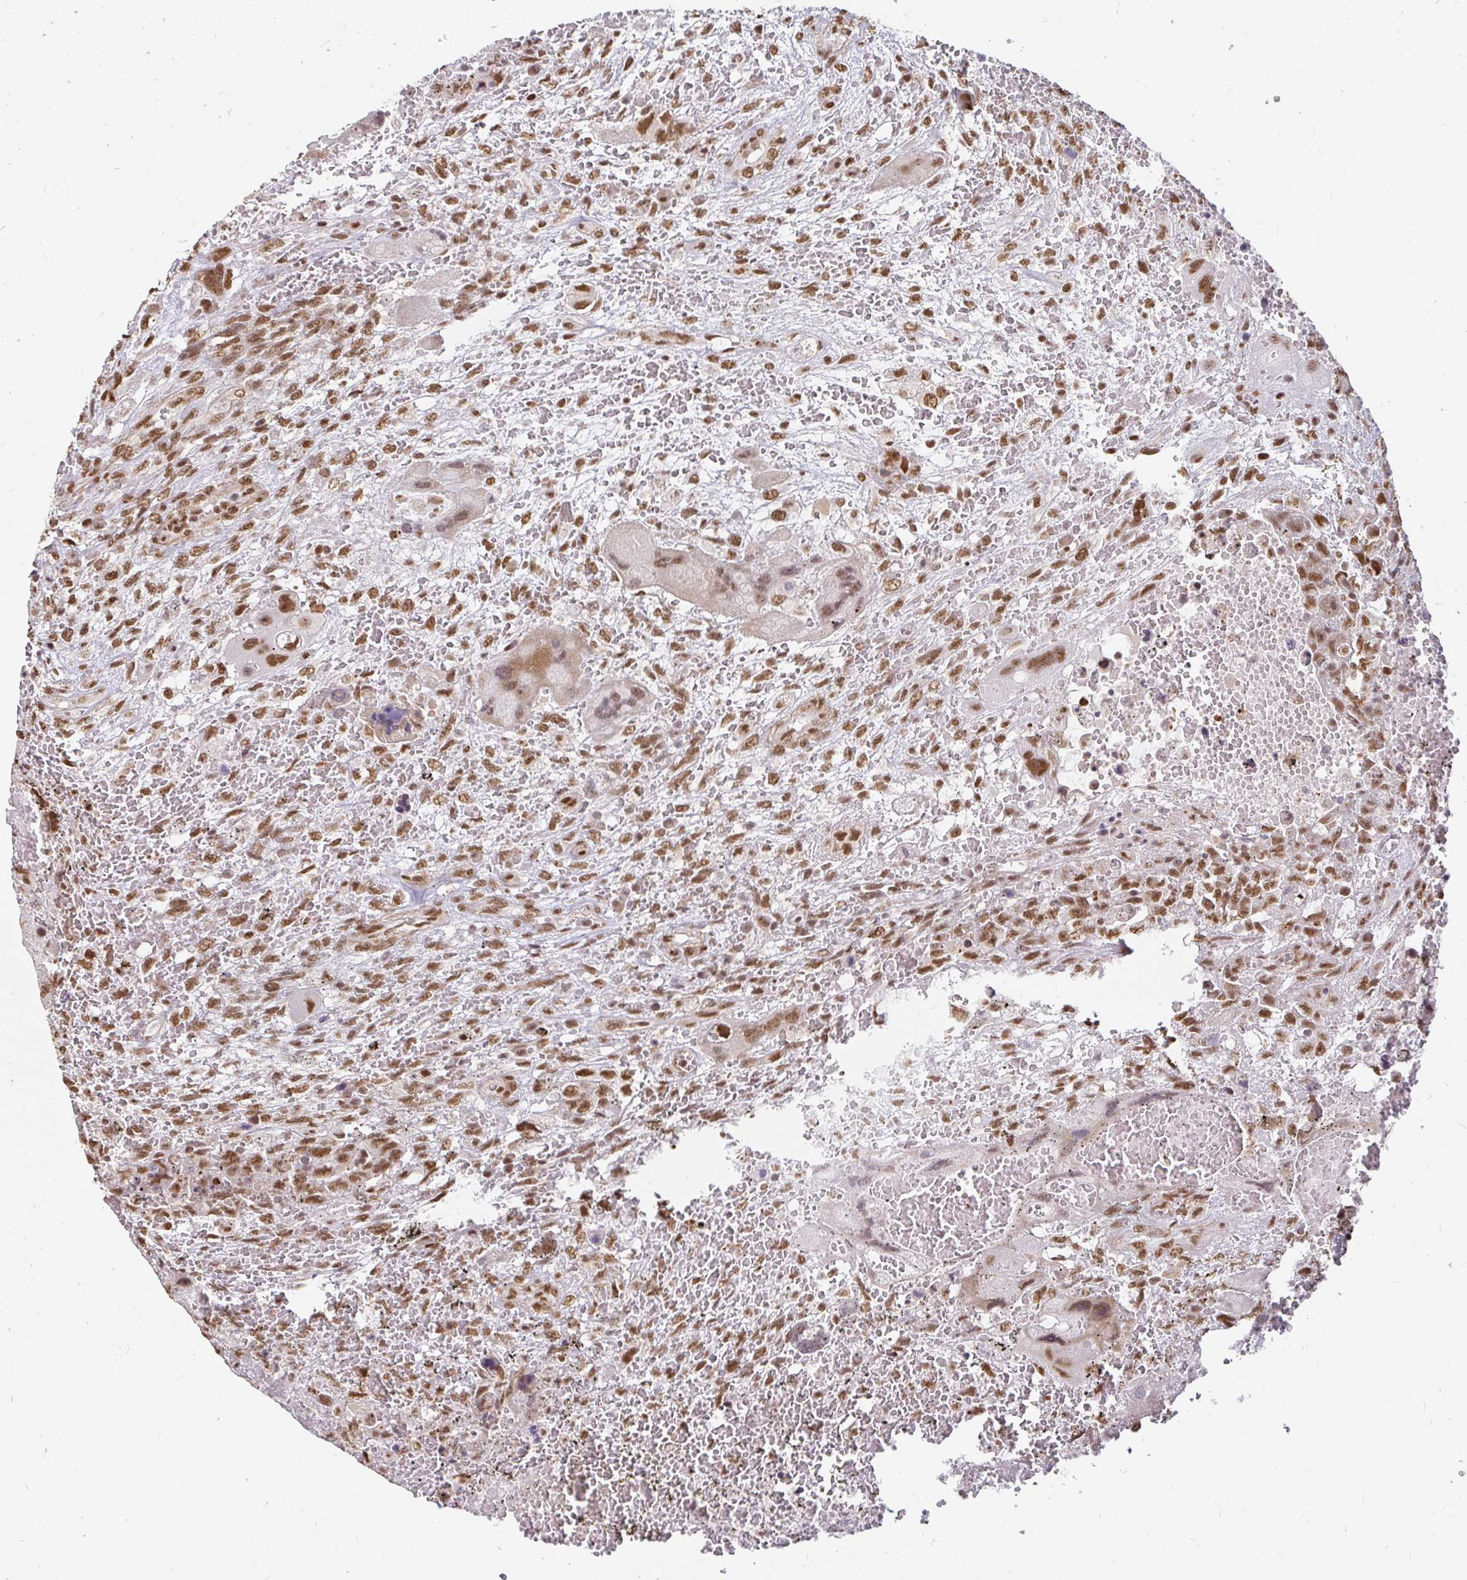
{"staining": {"intensity": "strong", "quantity": ">75%", "location": "nuclear"}, "tissue": "testis cancer", "cell_type": "Tumor cells", "image_type": "cancer", "snomed": [{"axis": "morphology", "description": "Carcinoma, Embryonal, NOS"}, {"axis": "topography", "description": "Testis"}], "caption": "Strong nuclear protein positivity is seen in approximately >75% of tumor cells in testis cancer (embryonal carcinoma). (DAB IHC, brown staining for protein, blue staining for nuclei).", "gene": "HNRNPU", "patient": {"sex": "male", "age": 26}}